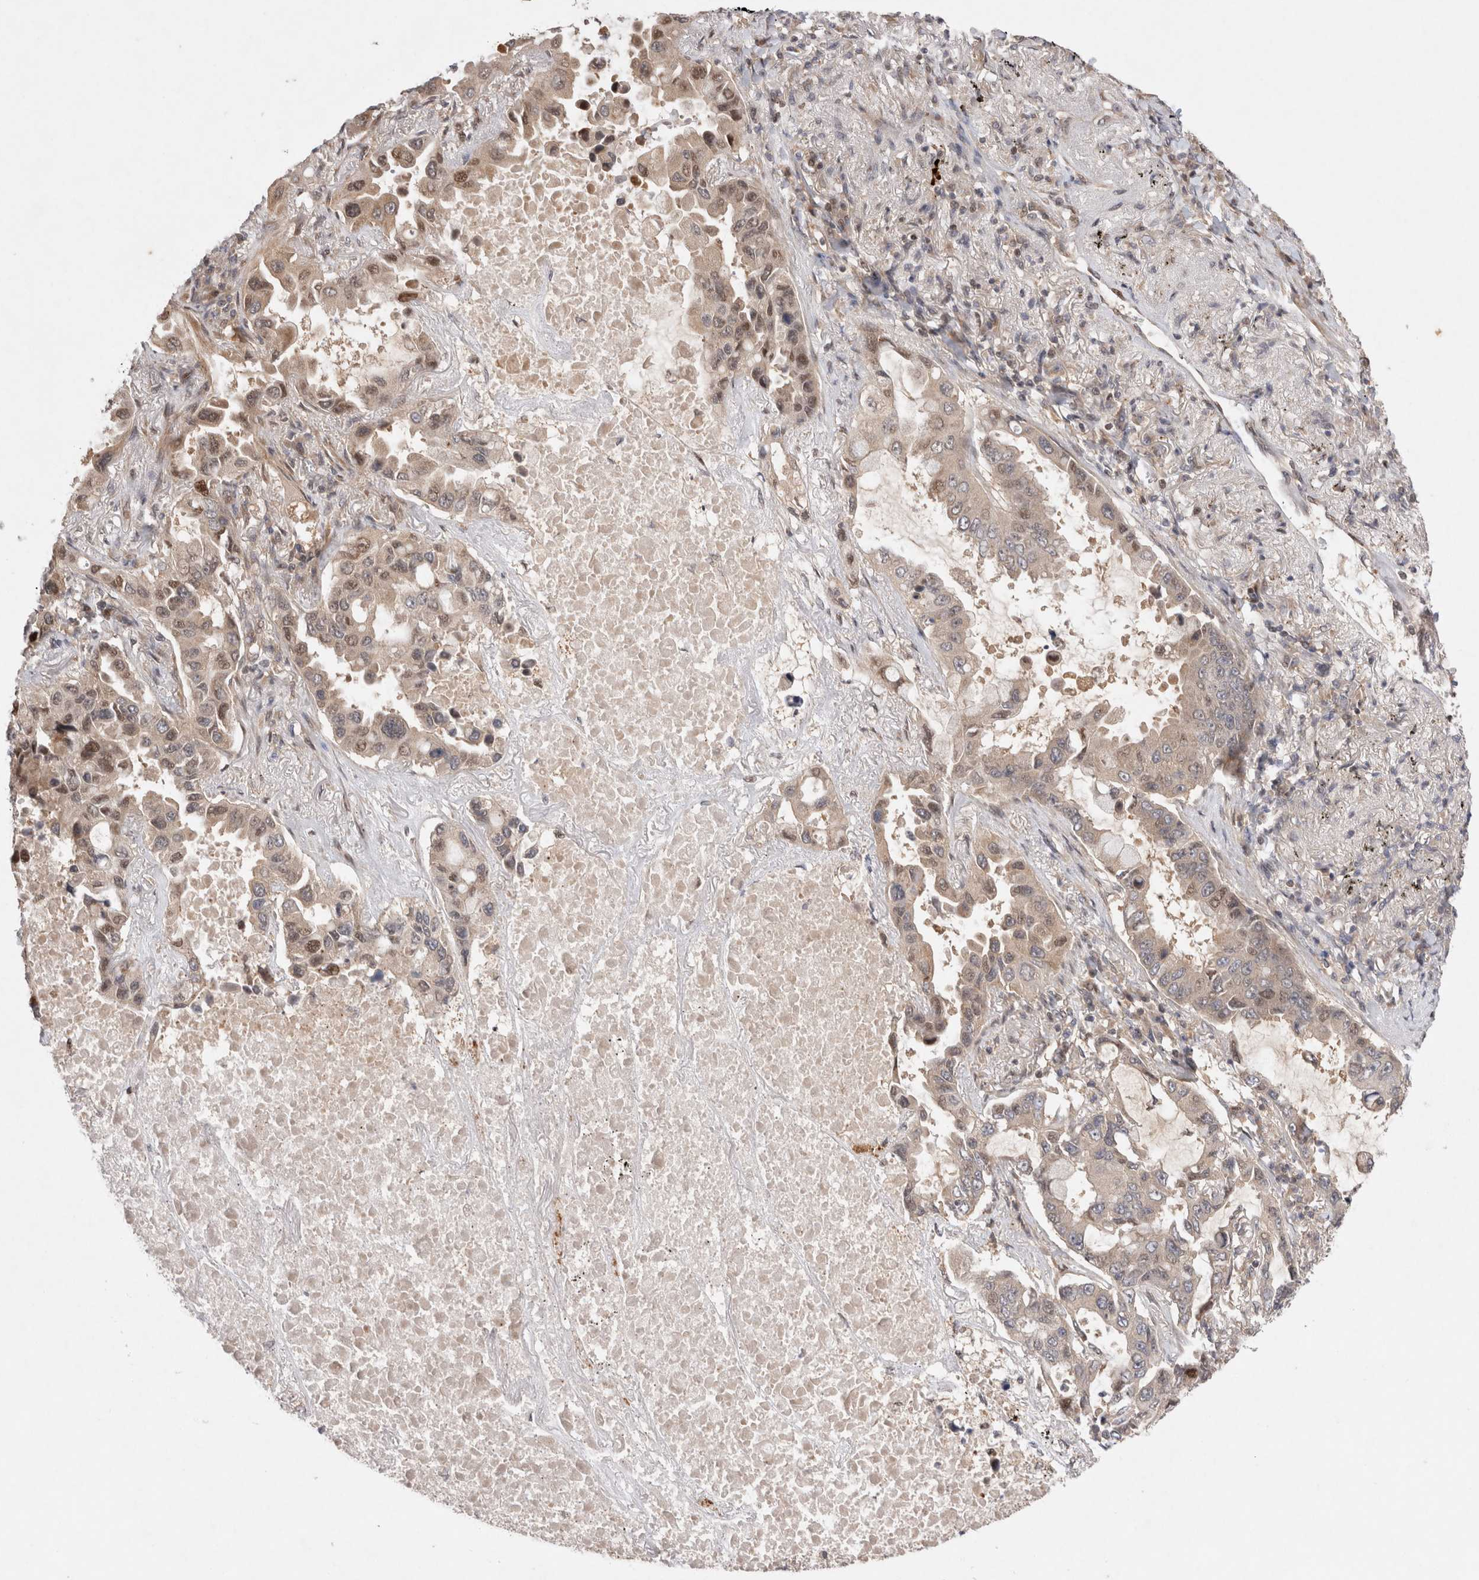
{"staining": {"intensity": "weak", "quantity": ">75%", "location": "cytoplasmic/membranous,nuclear"}, "tissue": "lung cancer", "cell_type": "Tumor cells", "image_type": "cancer", "snomed": [{"axis": "morphology", "description": "Adenocarcinoma, NOS"}, {"axis": "topography", "description": "Lung"}], "caption": "Immunohistochemical staining of human lung cancer (adenocarcinoma) displays low levels of weak cytoplasmic/membranous and nuclear staining in about >75% of tumor cells.", "gene": "HTT", "patient": {"sex": "male", "age": 64}}